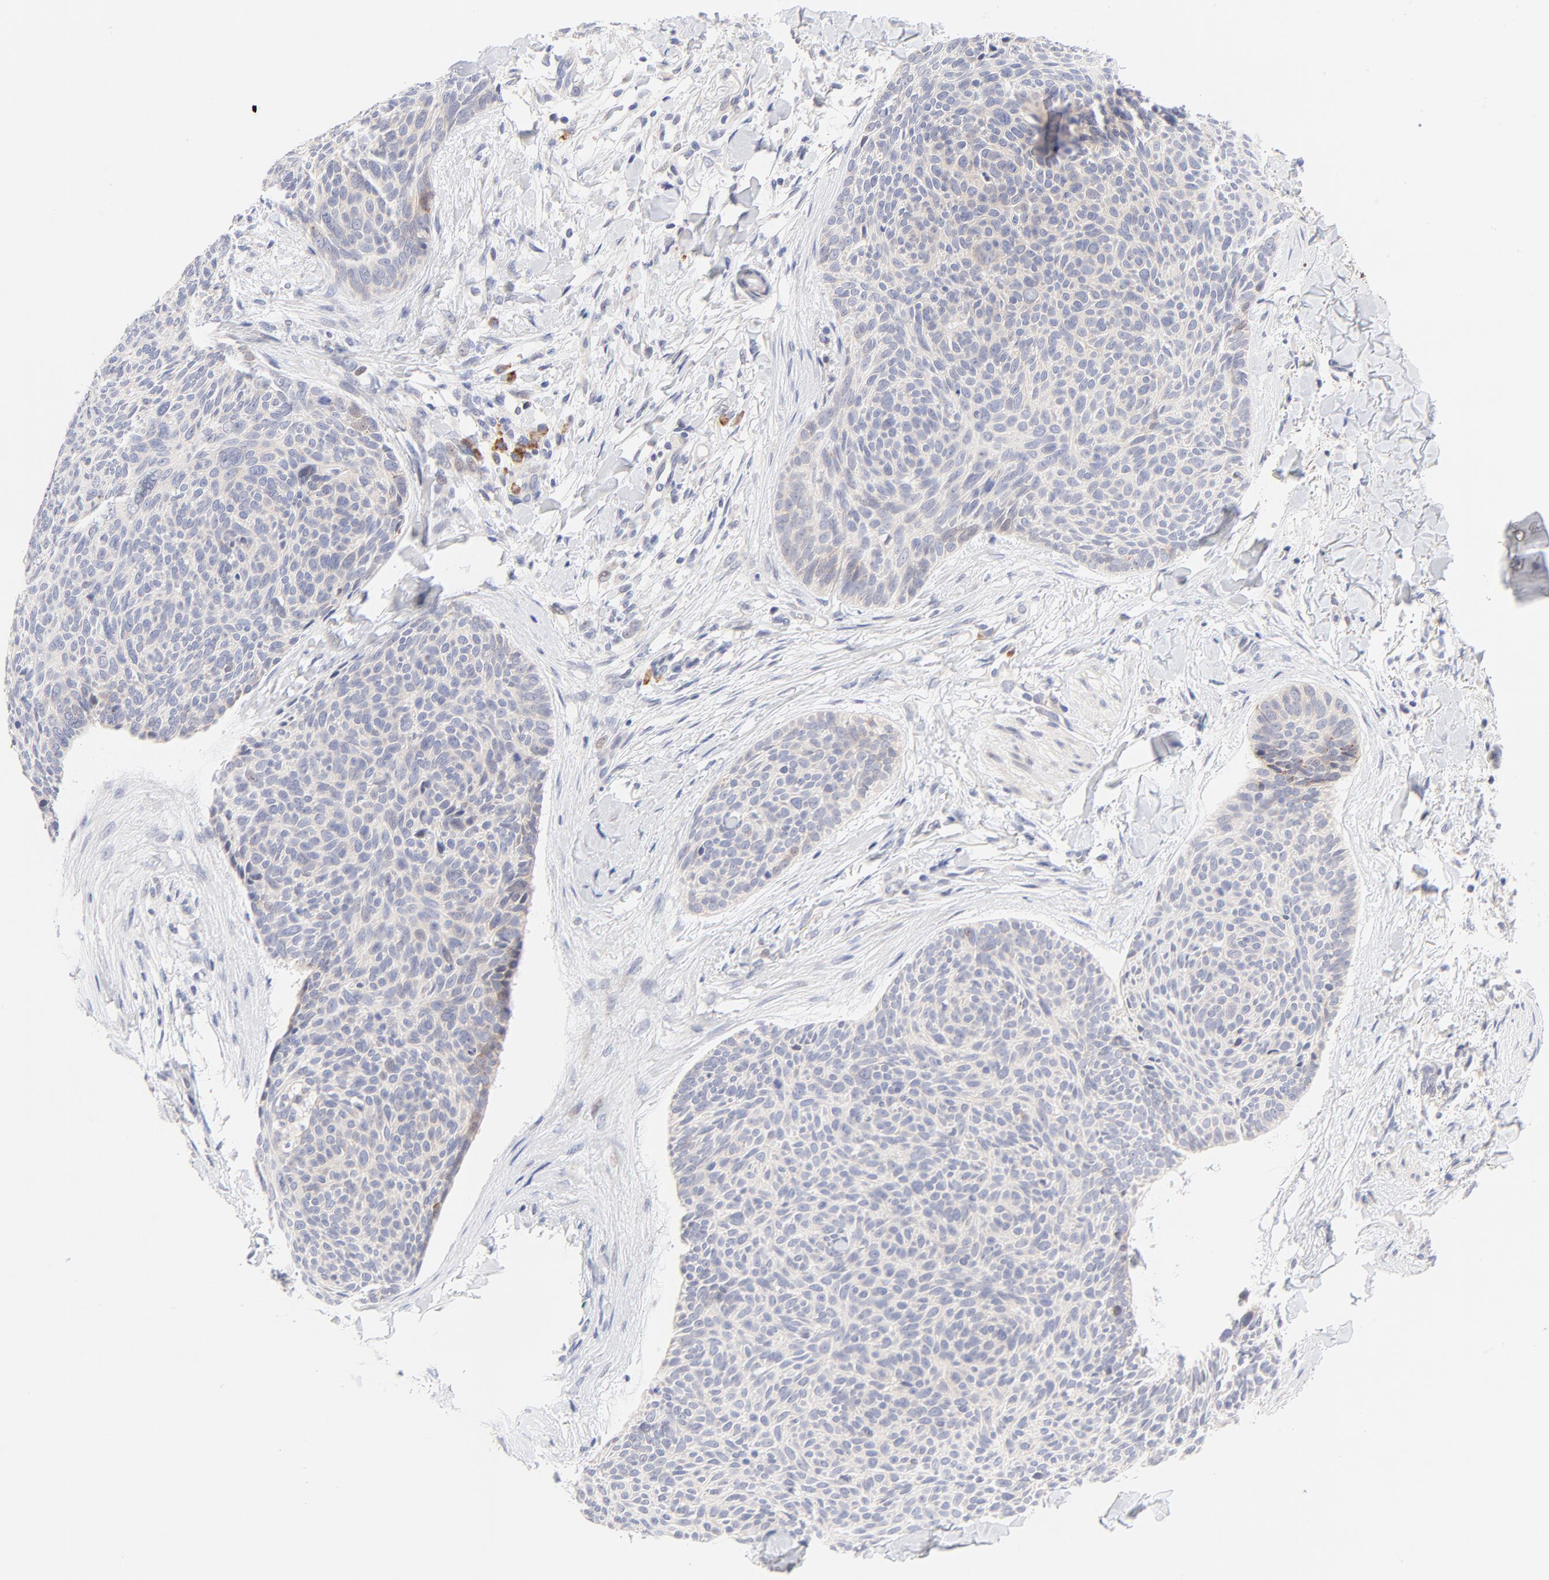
{"staining": {"intensity": "negative", "quantity": "none", "location": "none"}, "tissue": "skin cancer", "cell_type": "Tumor cells", "image_type": "cancer", "snomed": [{"axis": "morphology", "description": "Normal tissue, NOS"}, {"axis": "morphology", "description": "Basal cell carcinoma"}, {"axis": "topography", "description": "Skin"}], "caption": "Tumor cells are negative for protein expression in human skin basal cell carcinoma.", "gene": "AFF2", "patient": {"sex": "female", "age": 57}}